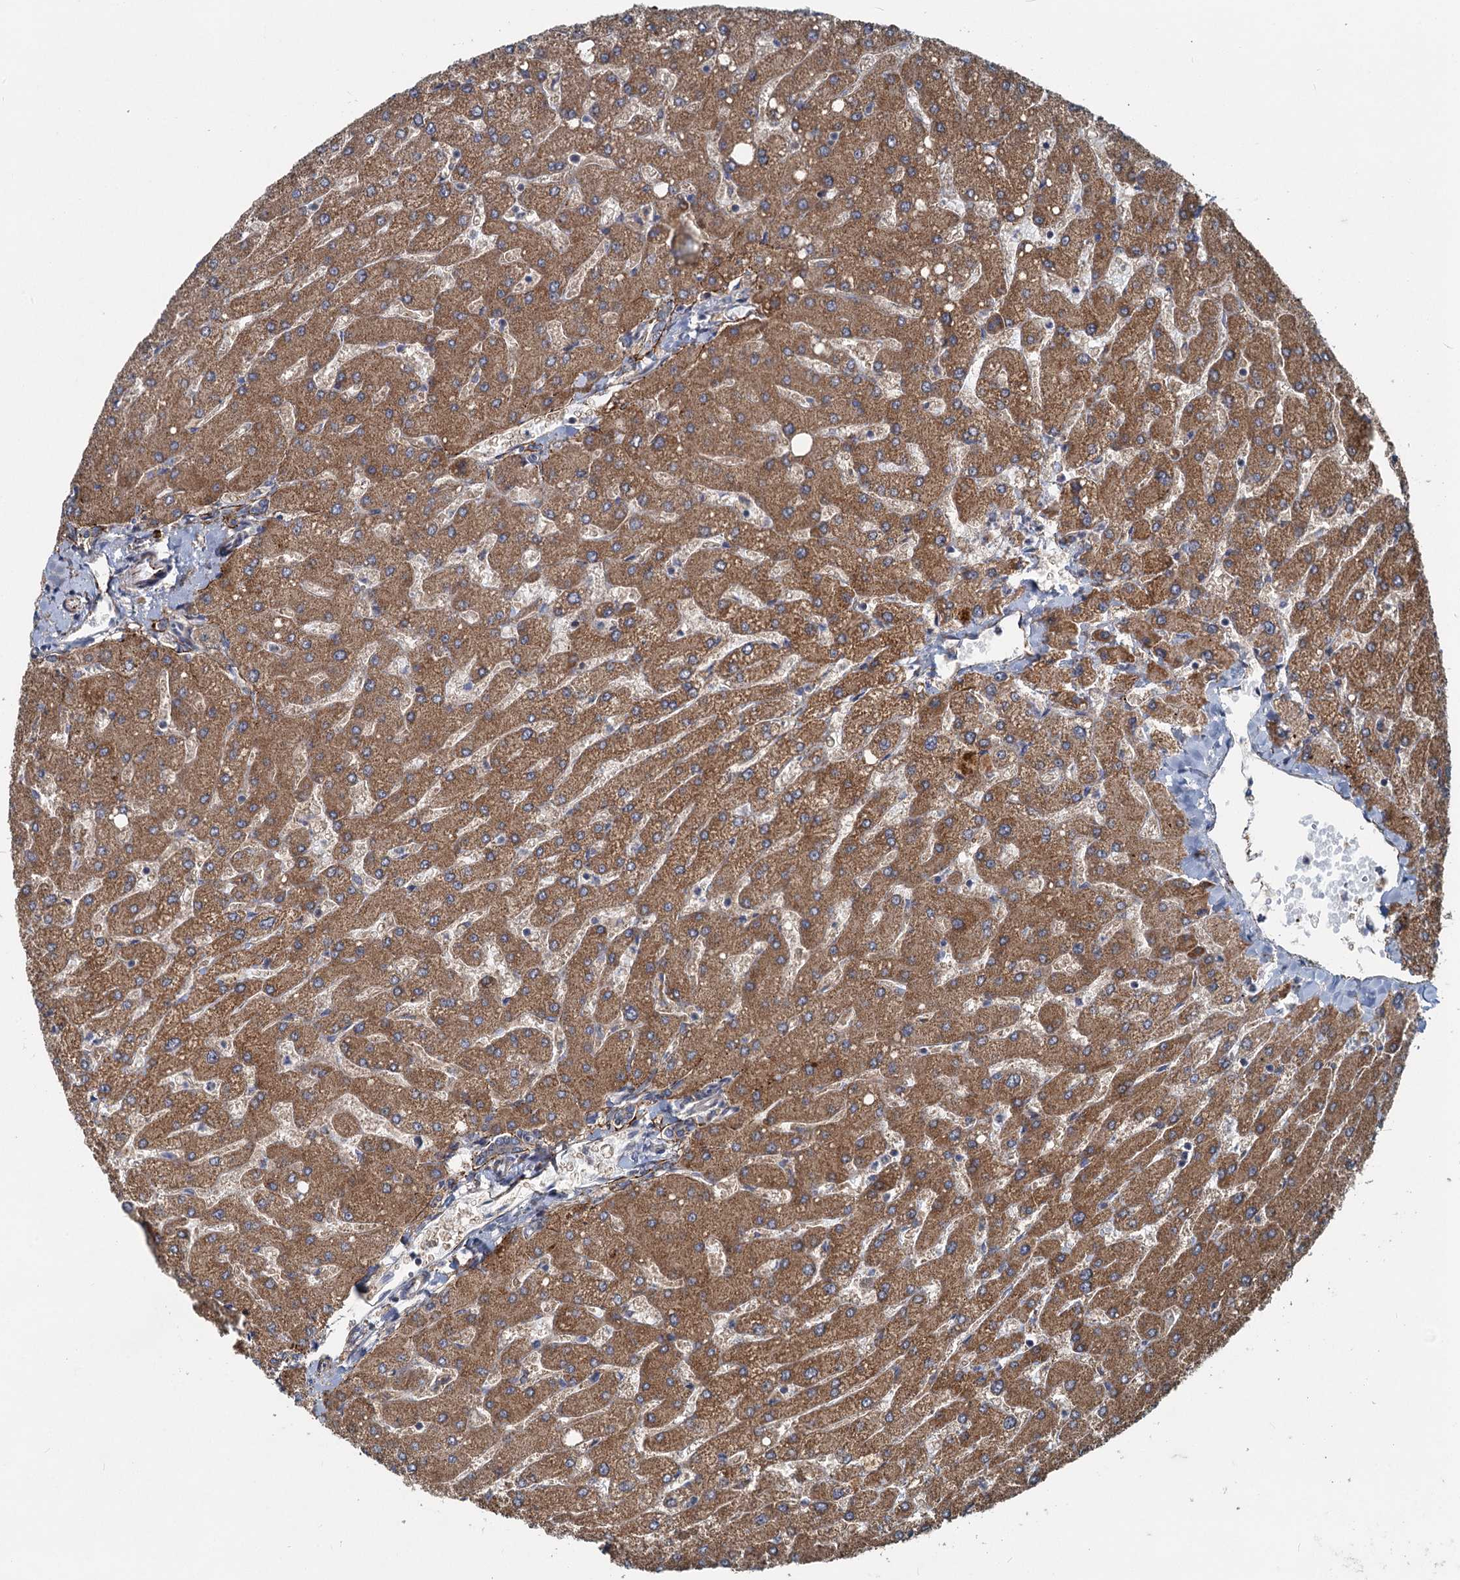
{"staining": {"intensity": "weak", "quantity": "25%-75%", "location": "cytoplasmic/membranous"}, "tissue": "liver", "cell_type": "Cholangiocytes", "image_type": "normal", "snomed": [{"axis": "morphology", "description": "Normal tissue, NOS"}, {"axis": "topography", "description": "Liver"}], "caption": "About 25%-75% of cholangiocytes in unremarkable human liver show weak cytoplasmic/membranous protein expression as visualized by brown immunohistochemical staining.", "gene": "ADCY2", "patient": {"sex": "male", "age": 55}}